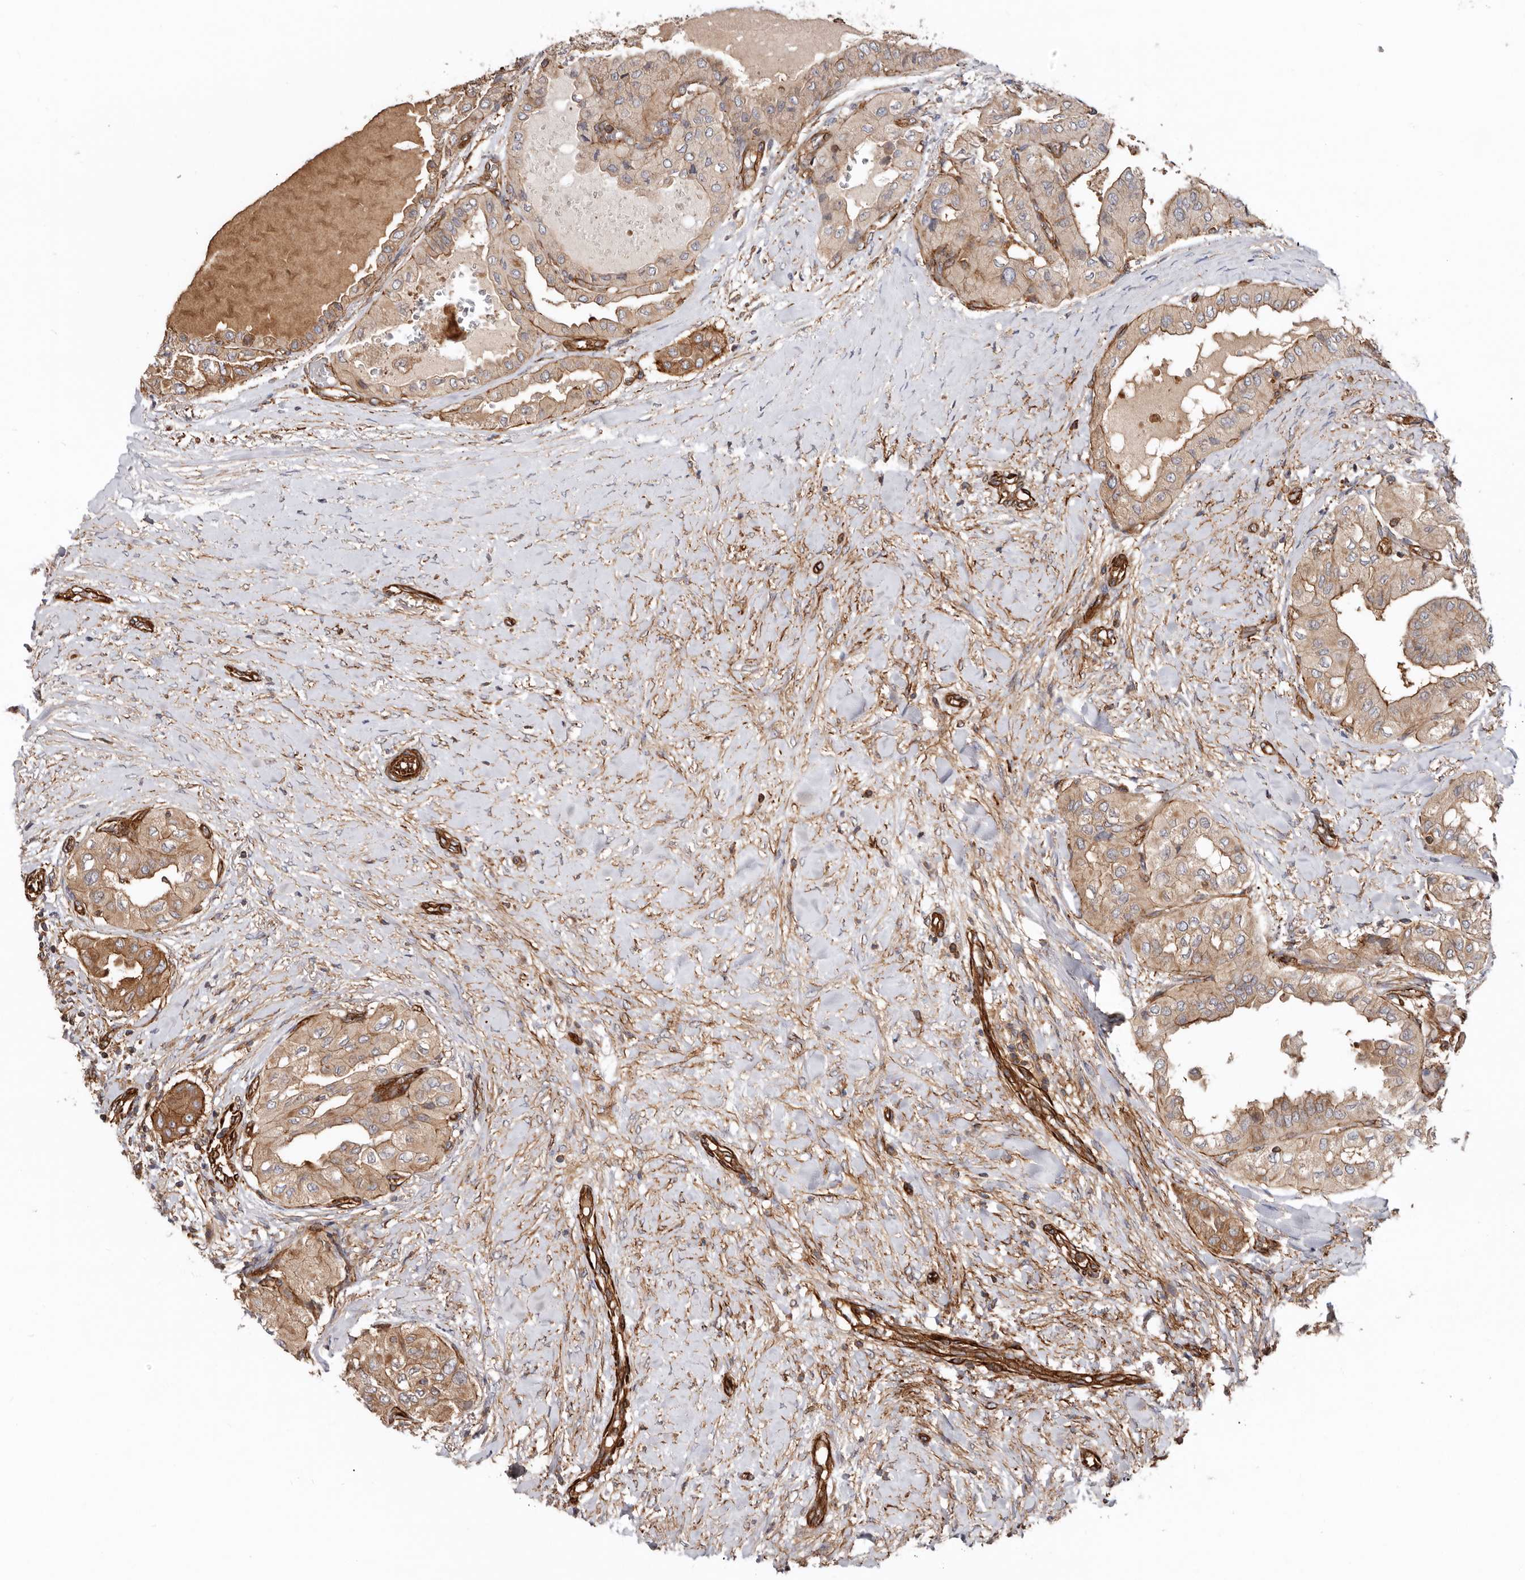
{"staining": {"intensity": "moderate", "quantity": ">75%", "location": "cytoplasmic/membranous"}, "tissue": "thyroid cancer", "cell_type": "Tumor cells", "image_type": "cancer", "snomed": [{"axis": "morphology", "description": "Papillary adenocarcinoma, NOS"}, {"axis": "topography", "description": "Thyroid gland"}], "caption": "Immunohistochemical staining of human thyroid papillary adenocarcinoma displays medium levels of moderate cytoplasmic/membranous protein positivity in approximately >75% of tumor cells.", "gene": "TMC7", "patient": {"sex": "female", "age": 59}}